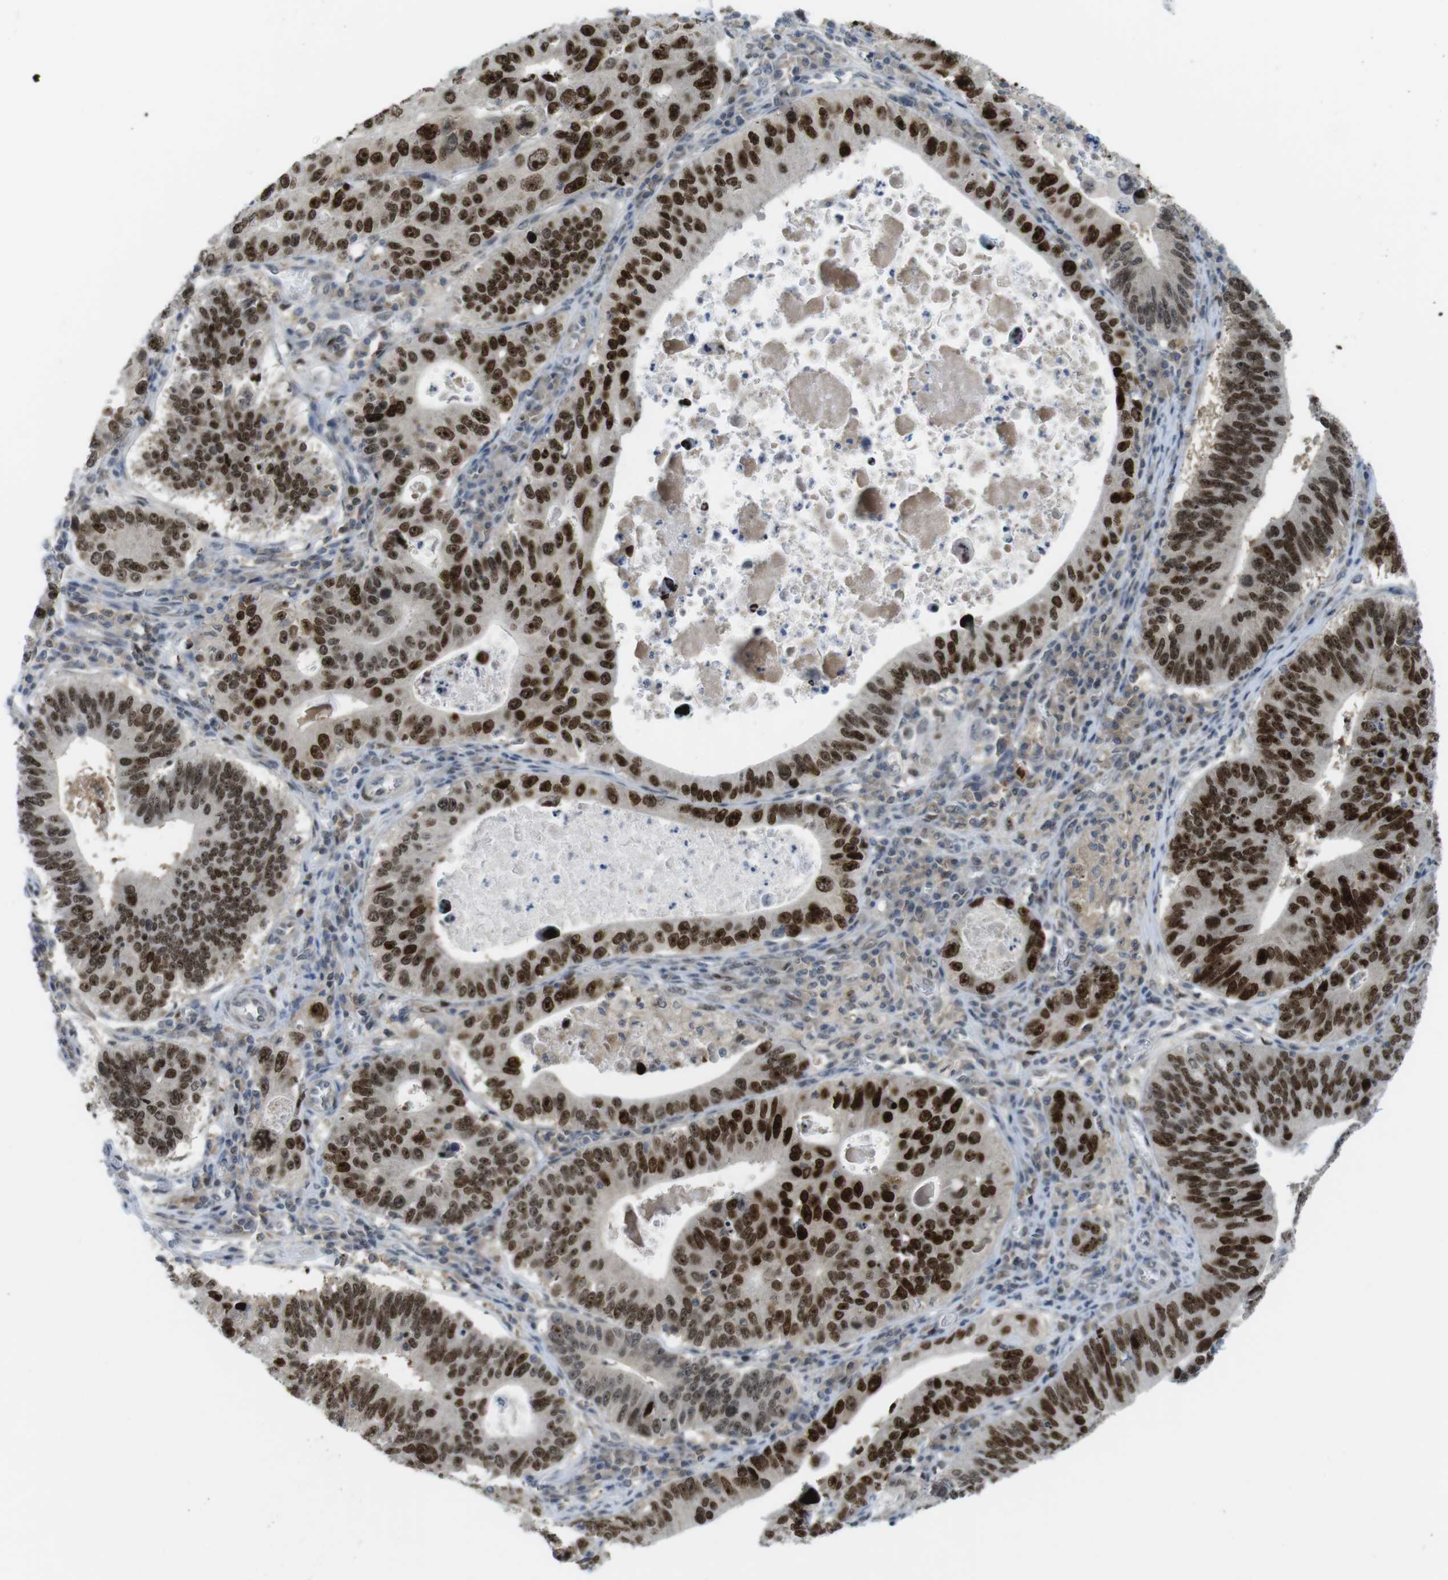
{"staining": {"intensity": "strong", "quantity": ">75%", "location": "nuclear"}, "tissue": "stomach cancer", "cell_type": "Tumor cells", "image_type": "cancer", "snomed": [{"axis": "morphology", "description": "Adenocarcinoma, NOS"}, {"axis": "topography", "description": "Stomach"}], "caption": "The immunohistochemical stain highlights strong nuclear expression in tumor cells of stomach cancer (adenocarcinoma) tissue.", "gene": "RCC1", "patient": {"sex": "male", "age": 59}}